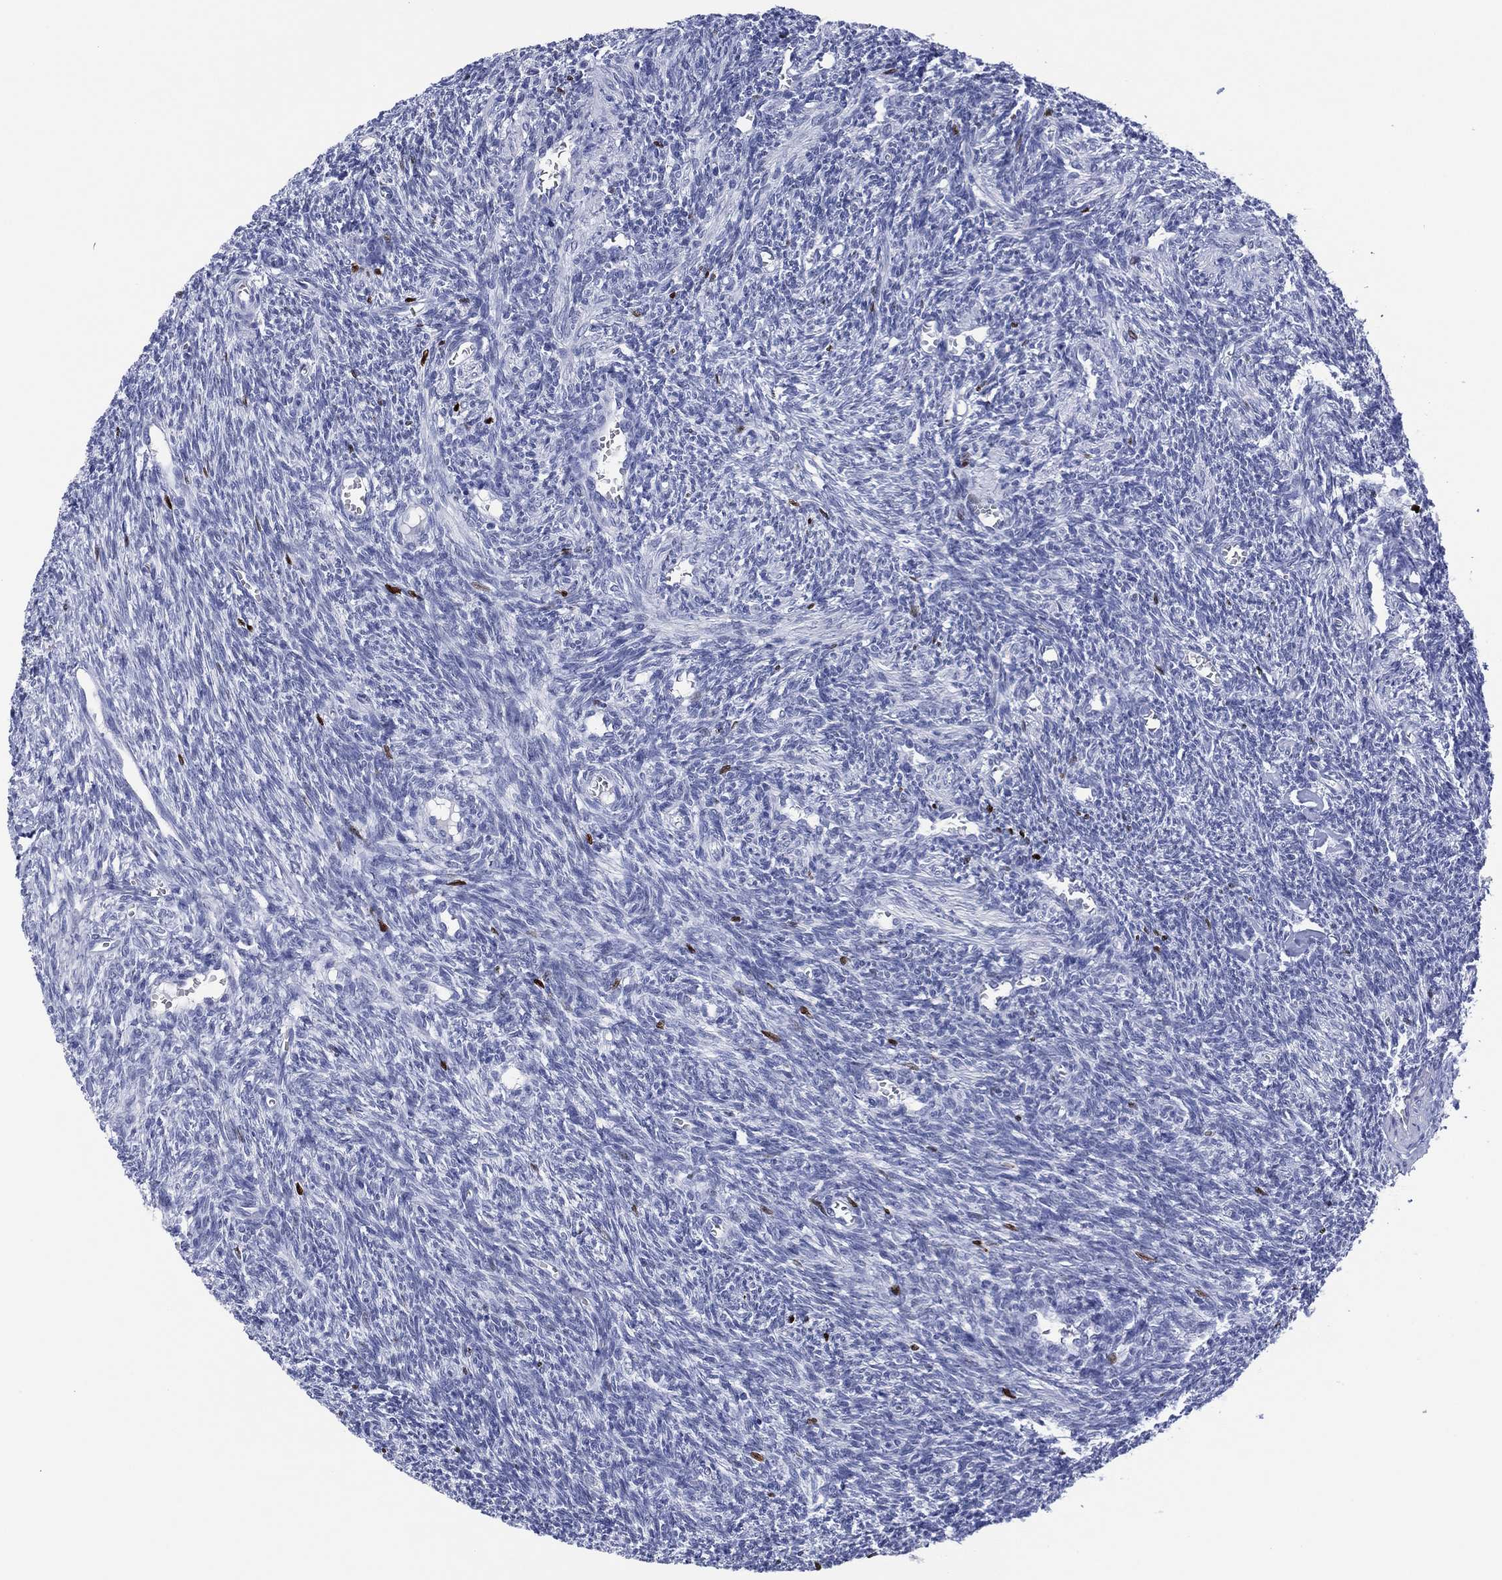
{"staining": {"intensity": "negative", "quantity": "none", "location": "none"}, "tissue": "ovary", "cell_type": "Follicle cells", "image_type": "normal", "snomed": [{"axis": "morphology", "description": "Normal tissue, NOS"}, {"axis": "topography", "description": "Ovary"}], "caption": "A micrograph of ovary stained for a protein reveals no brown staining in follicle cells.", "gene": "UTF1", "patient": {"sex": "female", "age": 27}}